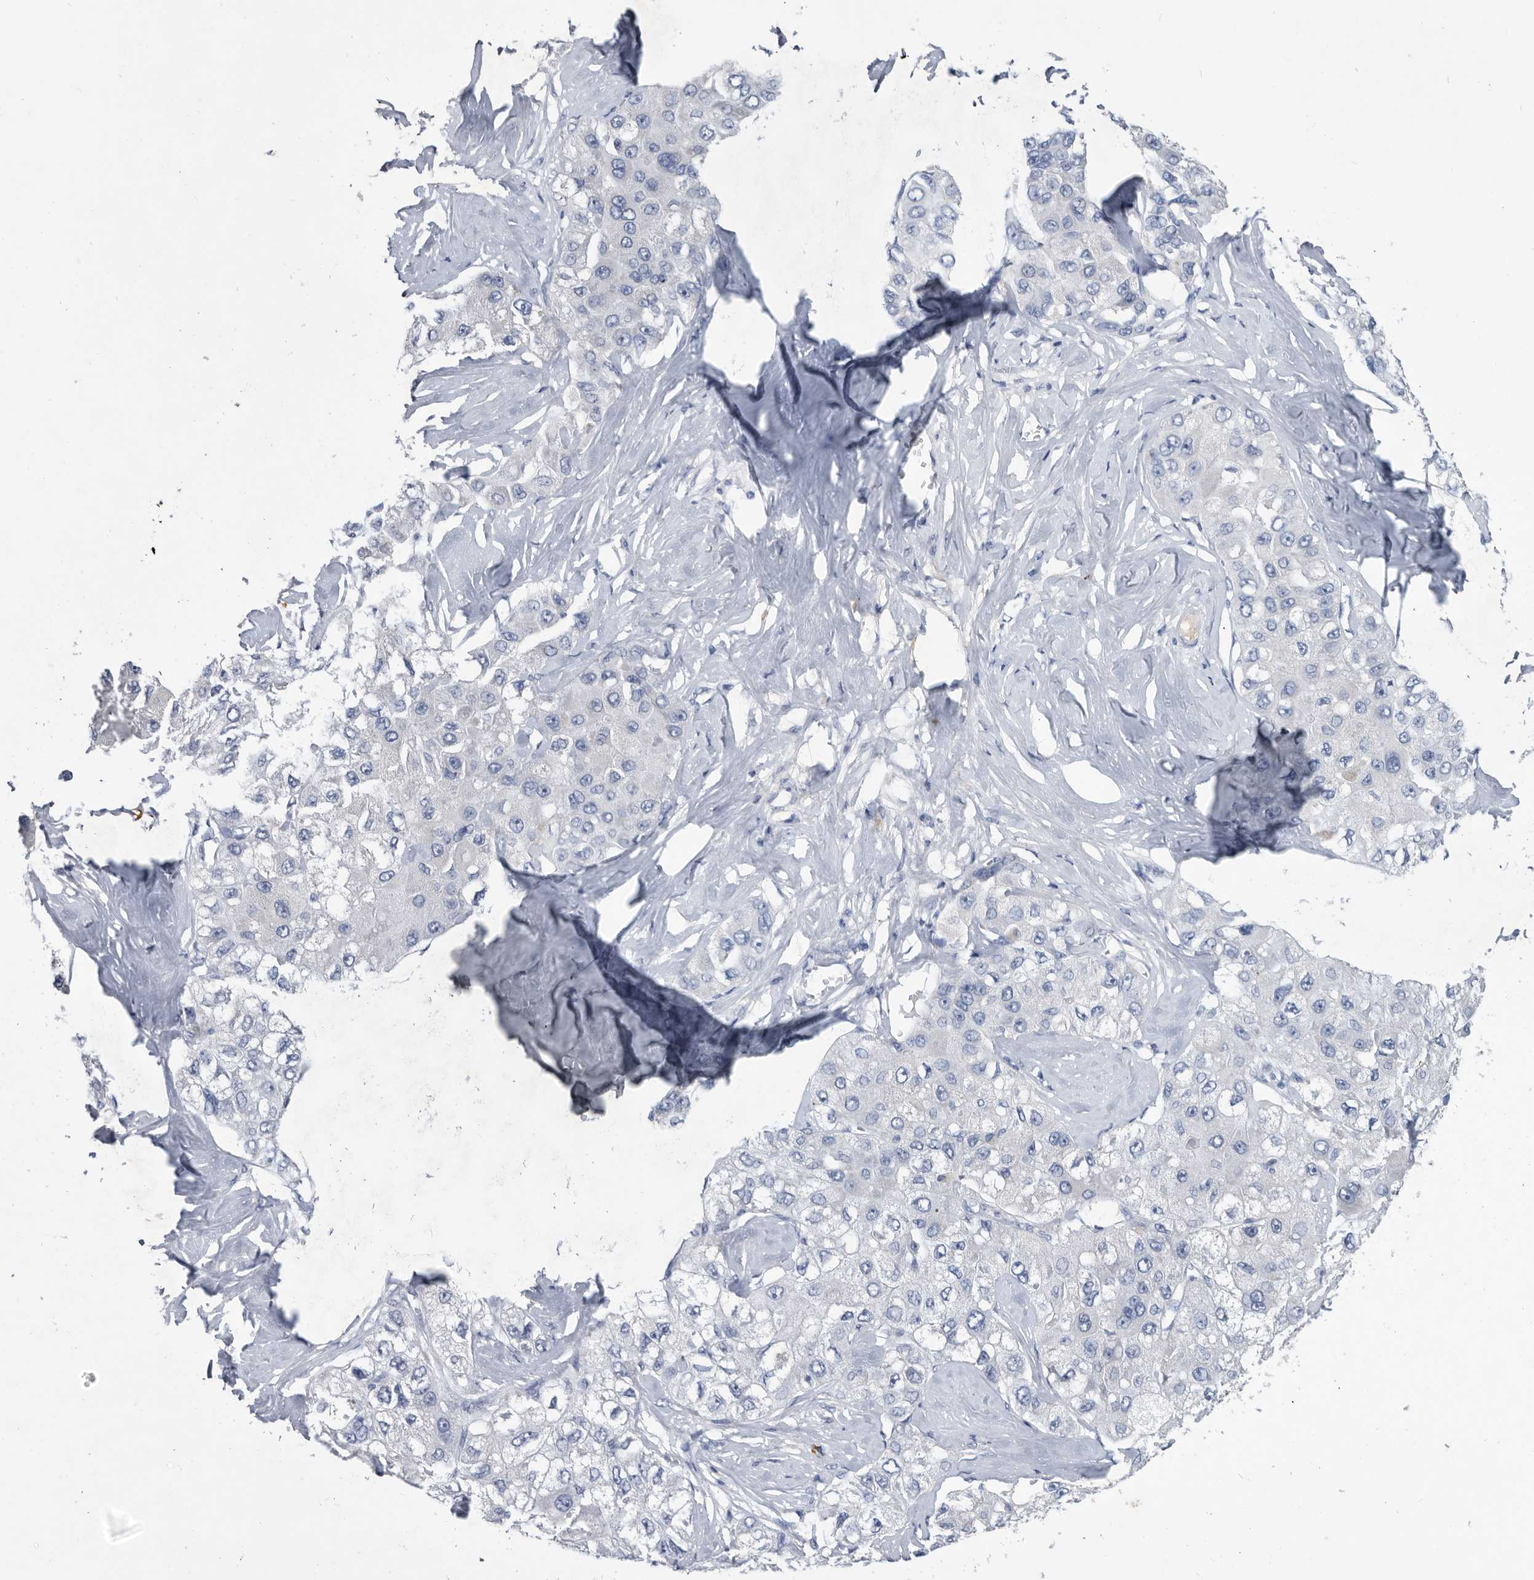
{"staining": {"intensity": "negative", "quantity": "none", "location": "none"}, "tissue": "liver cancer", "cell_type": "Tumor cells", "image_type": "cancer", "snomed": [{"axis": "morphology", "description": "Carcinoma, Hepatocellular, NOS"}, {"axis": "topography", "description": "Liver"}], "caption": "An immunohistochemistry micrograph of liver hepatocellular carcinoma is shown. There is no staining in tumor cells of liver hepatocellular carcinoma. Nuclei are stained in blue.", "gene": "BTBD6", "patient": {"sex": "male", "age": 80}}